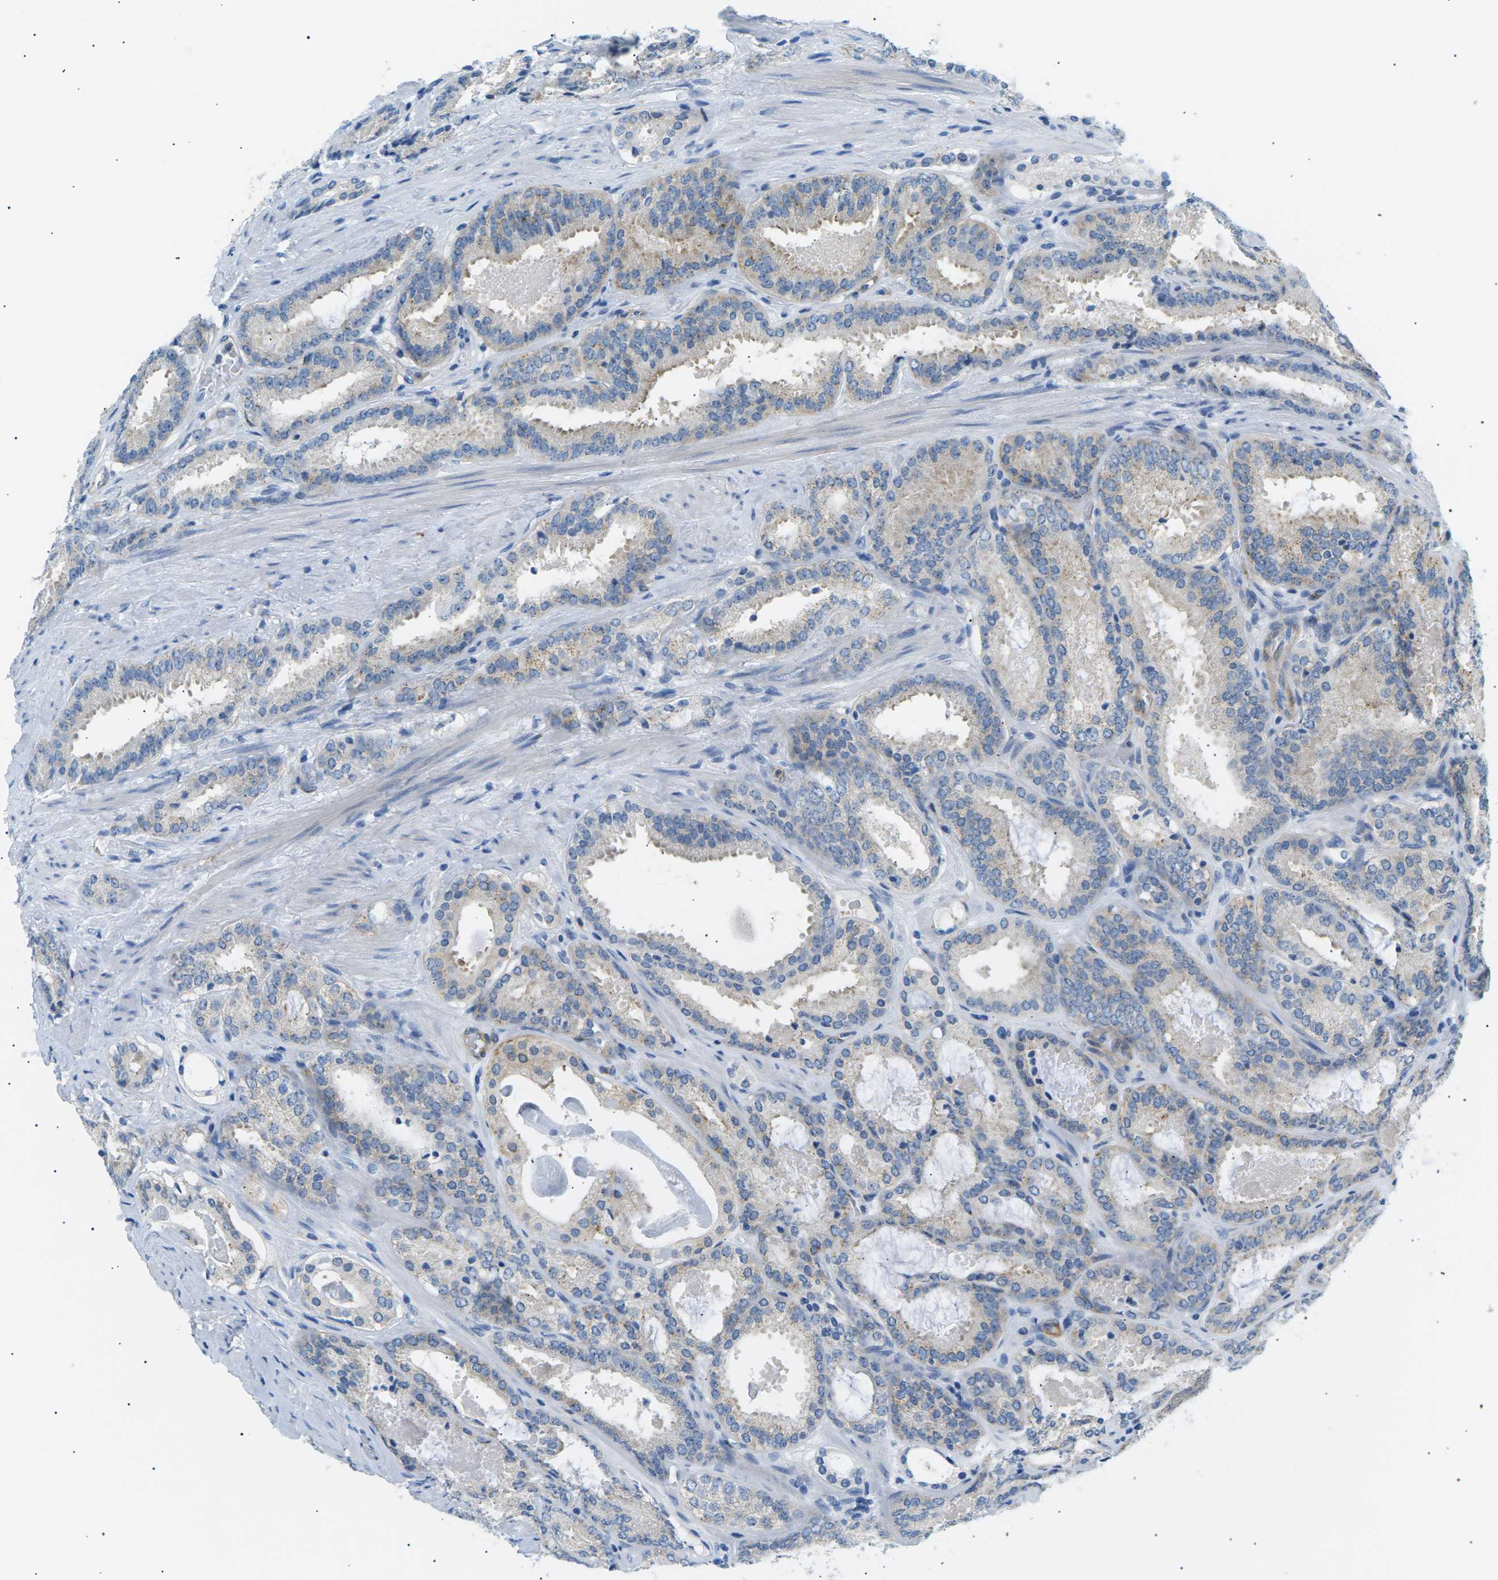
{"staining": {"intensity": "negative", "quantity": "none", "location": "none"}, "tissue": "prostate cancer", "cell_type": "Tumor cells", "image_type": "cancer", "snomed": [{"axis": "morphology", "description": "Adenocarcinoma, Low grade"}, {"axis": "topography", "description": "Prostate"}], "caption": "IHC of human prostate cancer exhibits no expression in tumor cells. The staining was performed using DAB (3,3'-diaminobenzidine) to visualize the protein expression in brown, while the nuclei were stained in blue with hematoxylin (Magnification: 20x).", "gene": "SEPTIN5", "patient": {"sex": "male", "age": 69}}